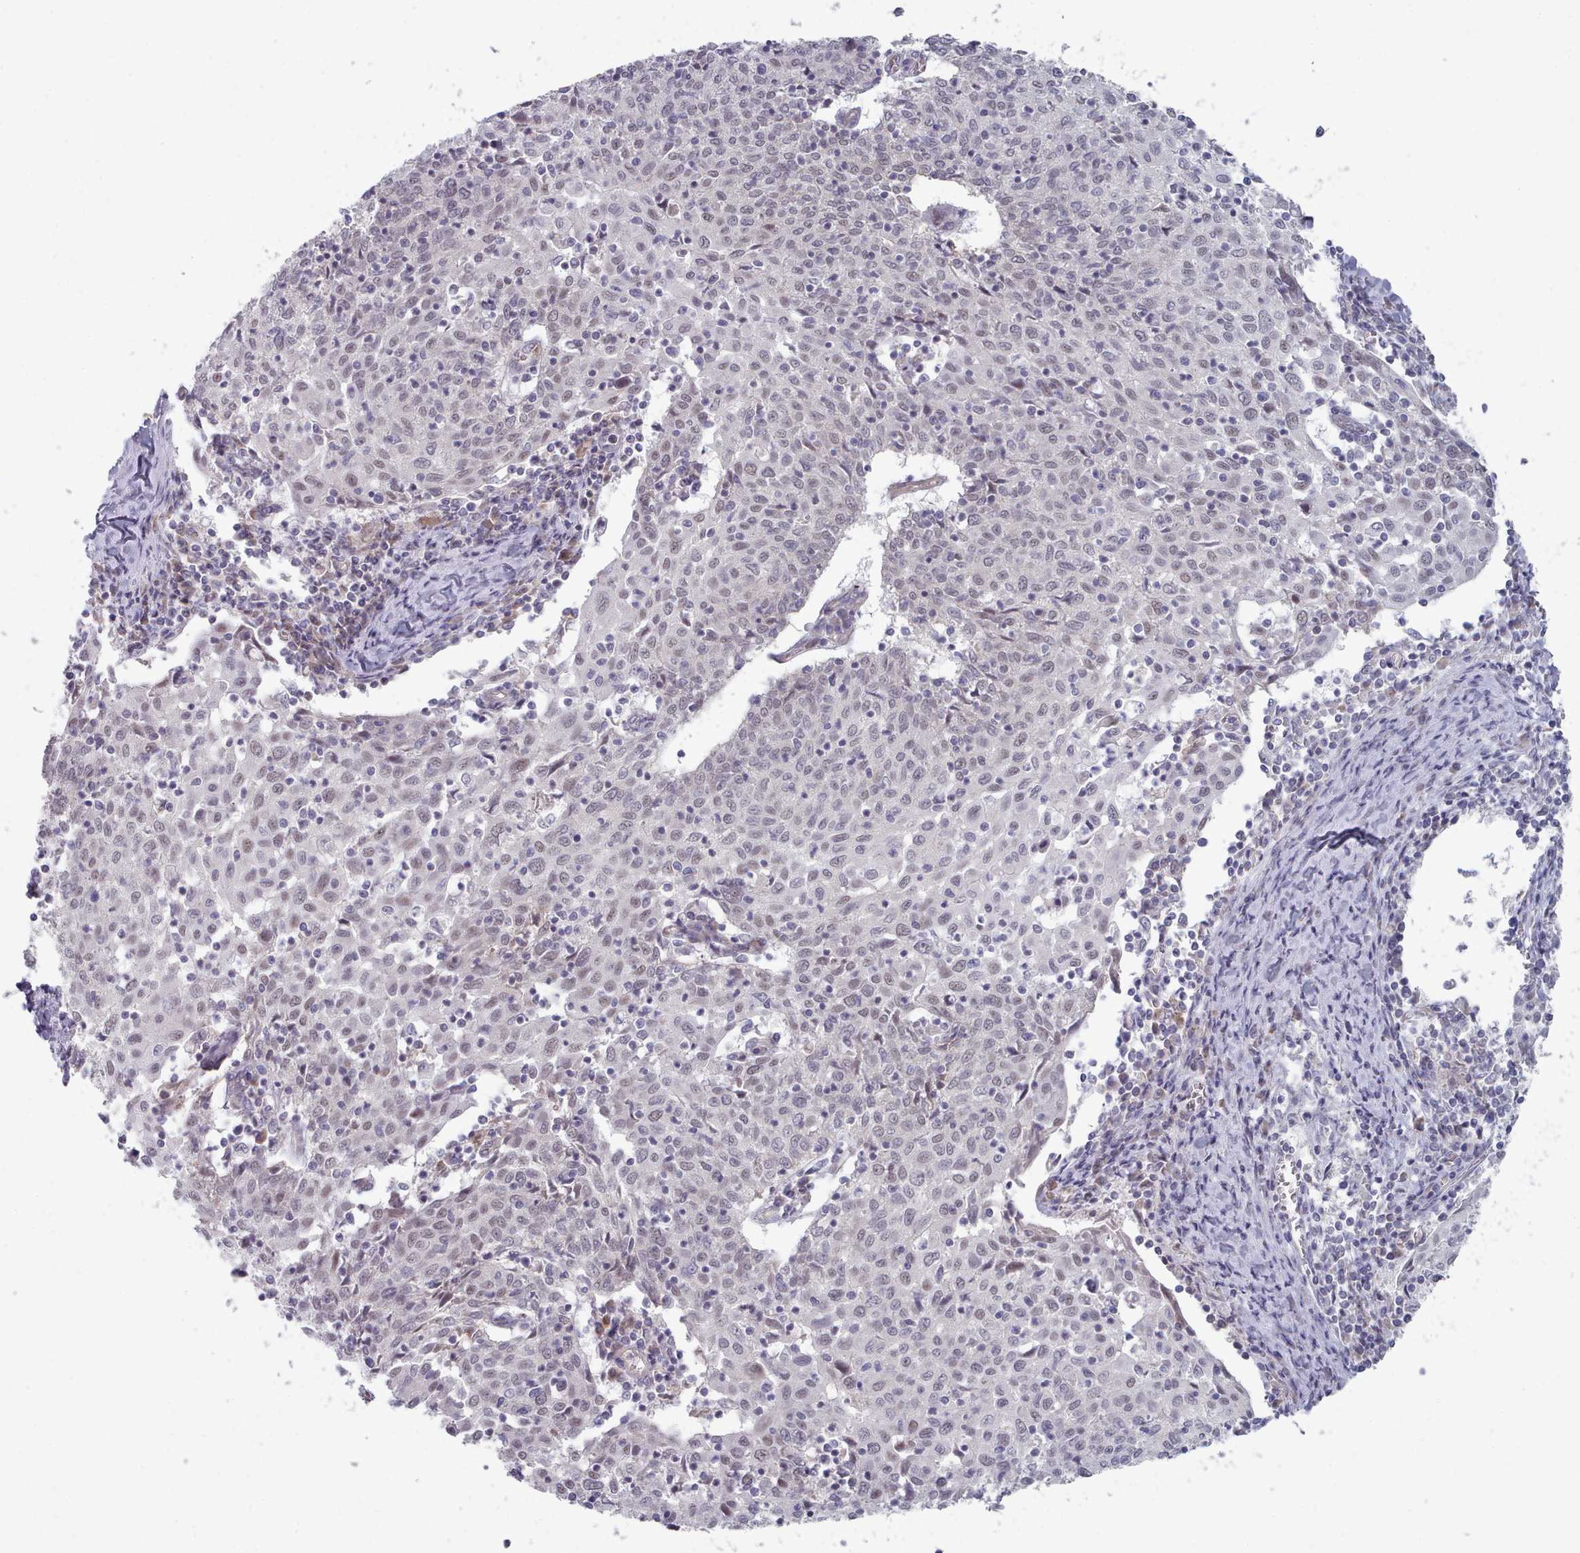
{"staining": {"intensity": "weak", "quantity": "25%-75%", "location": "nuclear"}, "tissue": "cervical cancer", "cell_type": "Tumor cells", "image_type": "cancer", "snomed": [{"axis": "morphology", "description": "Squamous cell carcinoma, NOS"}, {"axis": "topography", "description": "Cervix"}], "caption": "Cervical cancer was stained to show a protein in brown. There is low levels of weak nuclear expression in approximately 25%-75% of tumor cells.", "gene": "TRARG1", "patient": {"sex": "female", "age": 52}}